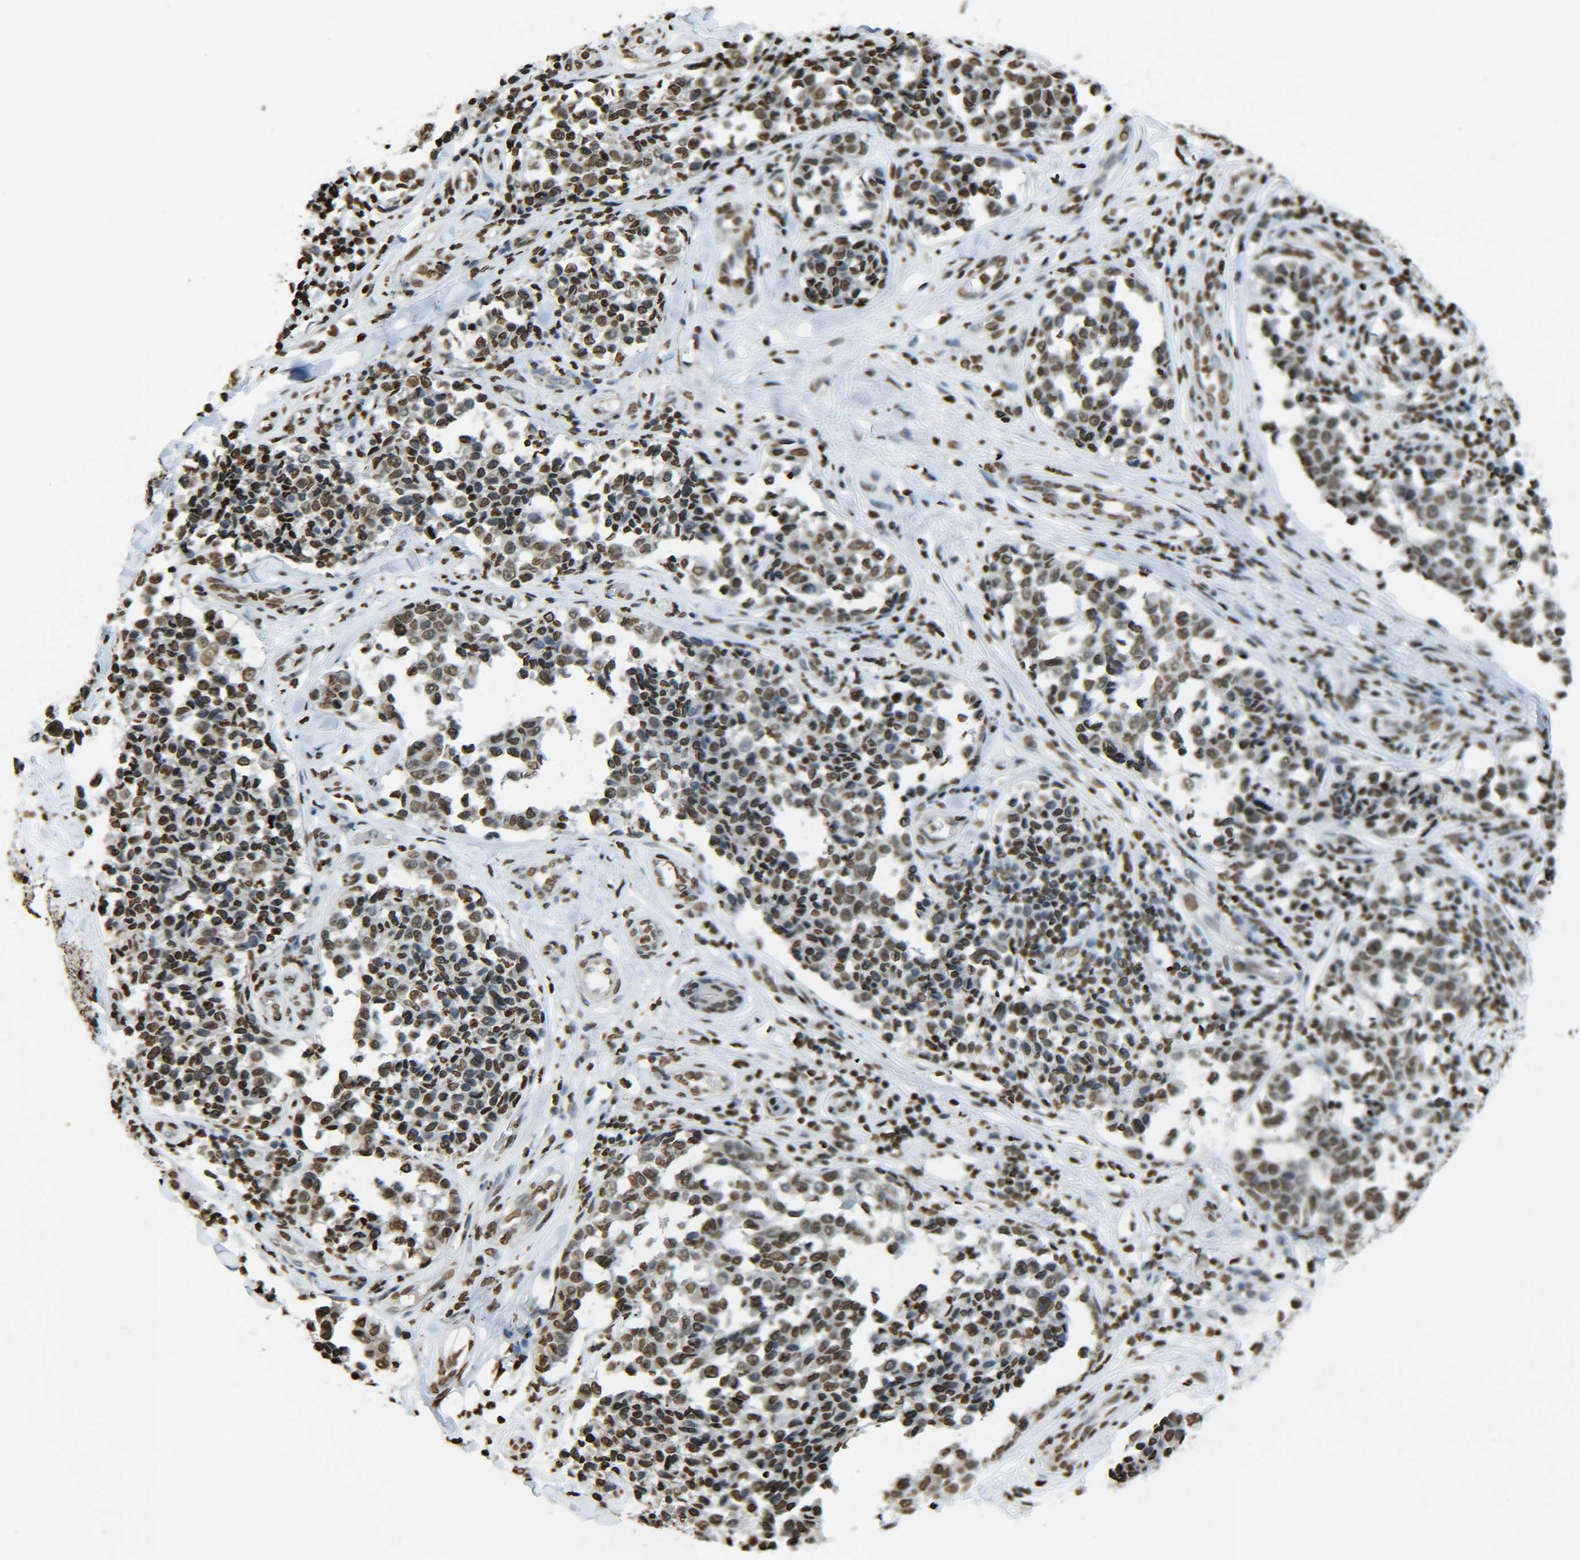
{"staining": {"intensity": "moderate", "quantity": ">75%", "location": "nuclear"}, "tissue": "melanoma", "cell_type": "Tumor cells", "image_type": "cancer", "snomed": [{"axis": "morphology", "description": "Malignant melanoma, NOS"}, {"axis": "topography", "description": "Skin"}], "caption": "Approximately >75% of tumor cells in human malignant melanoma demonstrate moderate nuclear protein staining as visualized by brown immunohistochemical staining.", "gene": "H4C16", "patient": {"sex": "female", "age": 64}}